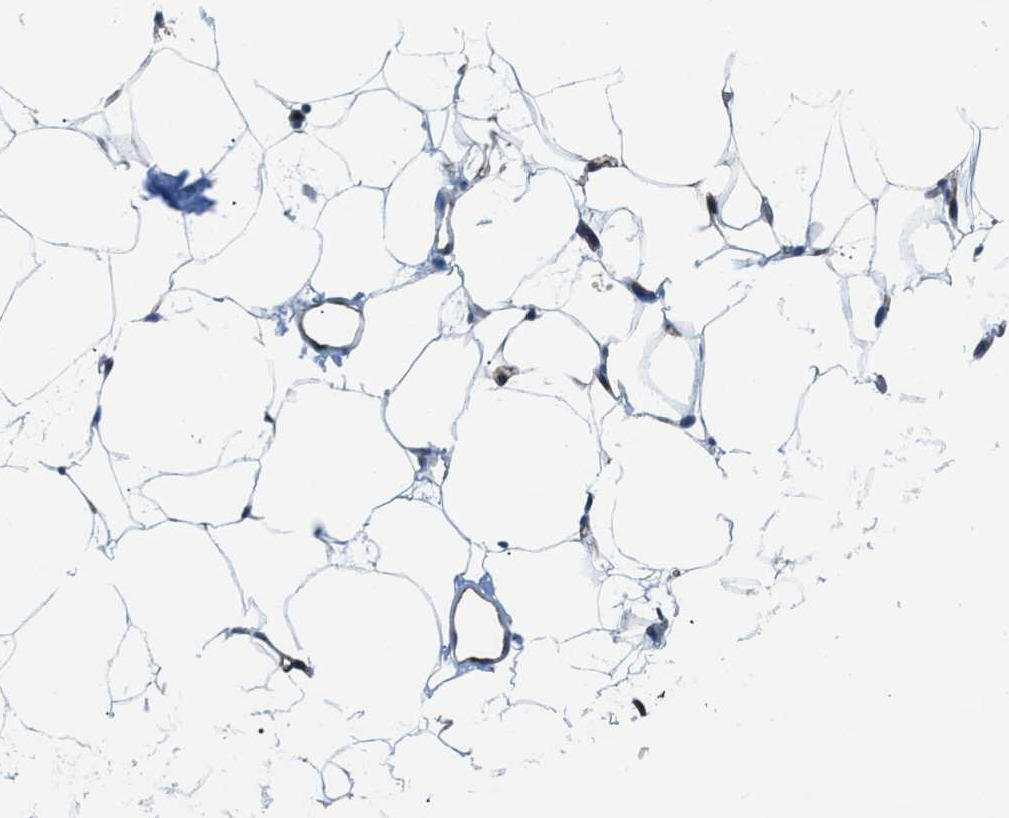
{"staining": {"intensity": "negative", "quantity": "none", "location": "none"}, "tissue": "adipose tissue", "cell_type": "Adipocytes", "image_type": "normal", "snomed": [{"axis": "morphology", "description": "Normal tissue, NOS"}, {"axis": "topography", "description": "Breast"}, {"axis": "topography", "description": "Soft tissue"}], "caption": "DAB (3,3'-diaminobenzidine) immunohistochemical staining of unremarkable human adipose tissue displays no significant expression in adipocytes. The staining is performed using DAB (3,3'-diaminobenzidine) brown chromogen with nuclei counter-stained in using hematoxylin.", "gene": "YWHAE", "patient": {"sex": "female", "age": 75}}